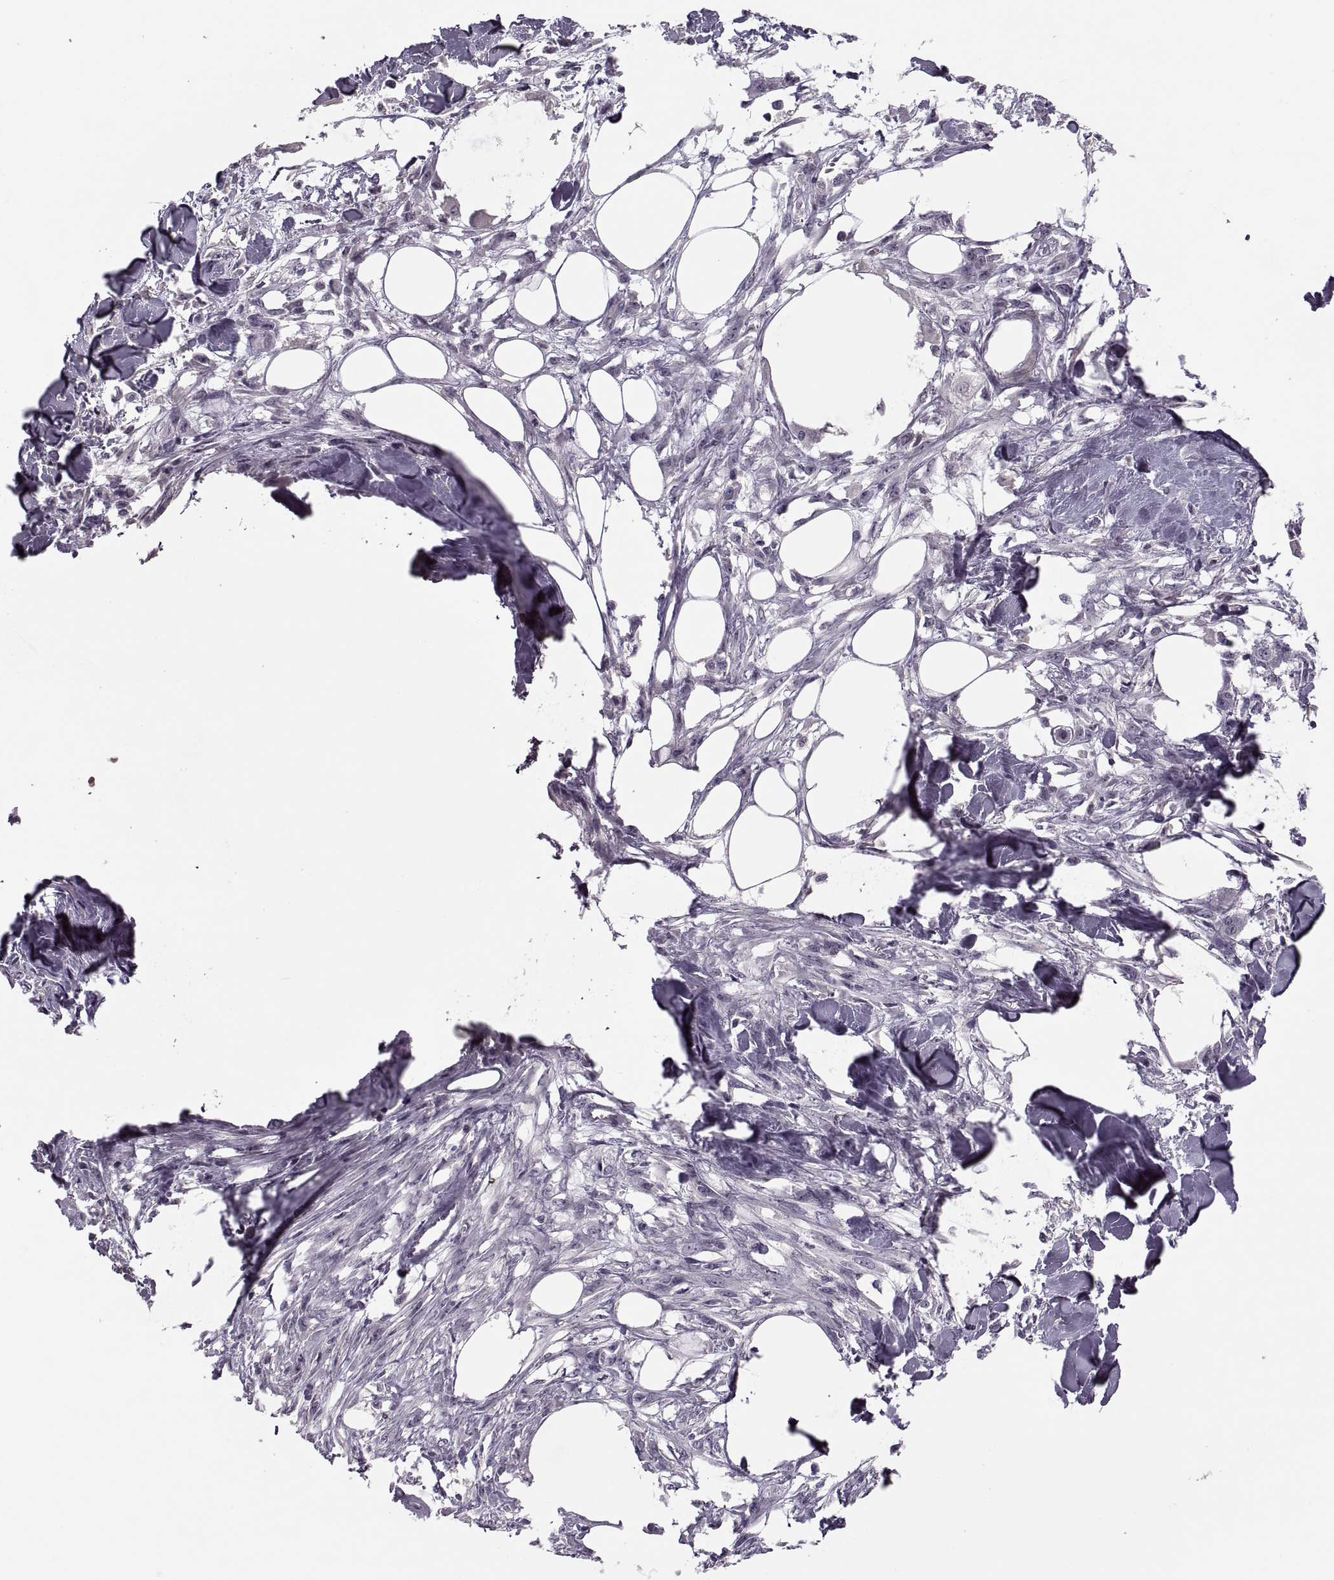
{"staining": {"intensity": "negative", "quantity": "none", "location": "none"}, "tissue": "skin cancer", "cell_type": "Tumor cells", "image_type": "cancer", "snomed": [{"axis": "morphology", "description": "Squamous cell carcinoma, NOS"}, {"axis": "topography", "description": "Skin"}], "caption": "This is an immunohistochemistry (IHC) photomicrograph of skin squamous cell carcinoma. There is no staining in tumor cells.", "gene": "CACNA1F", "patient": {"sex": "female", "age": 59}}